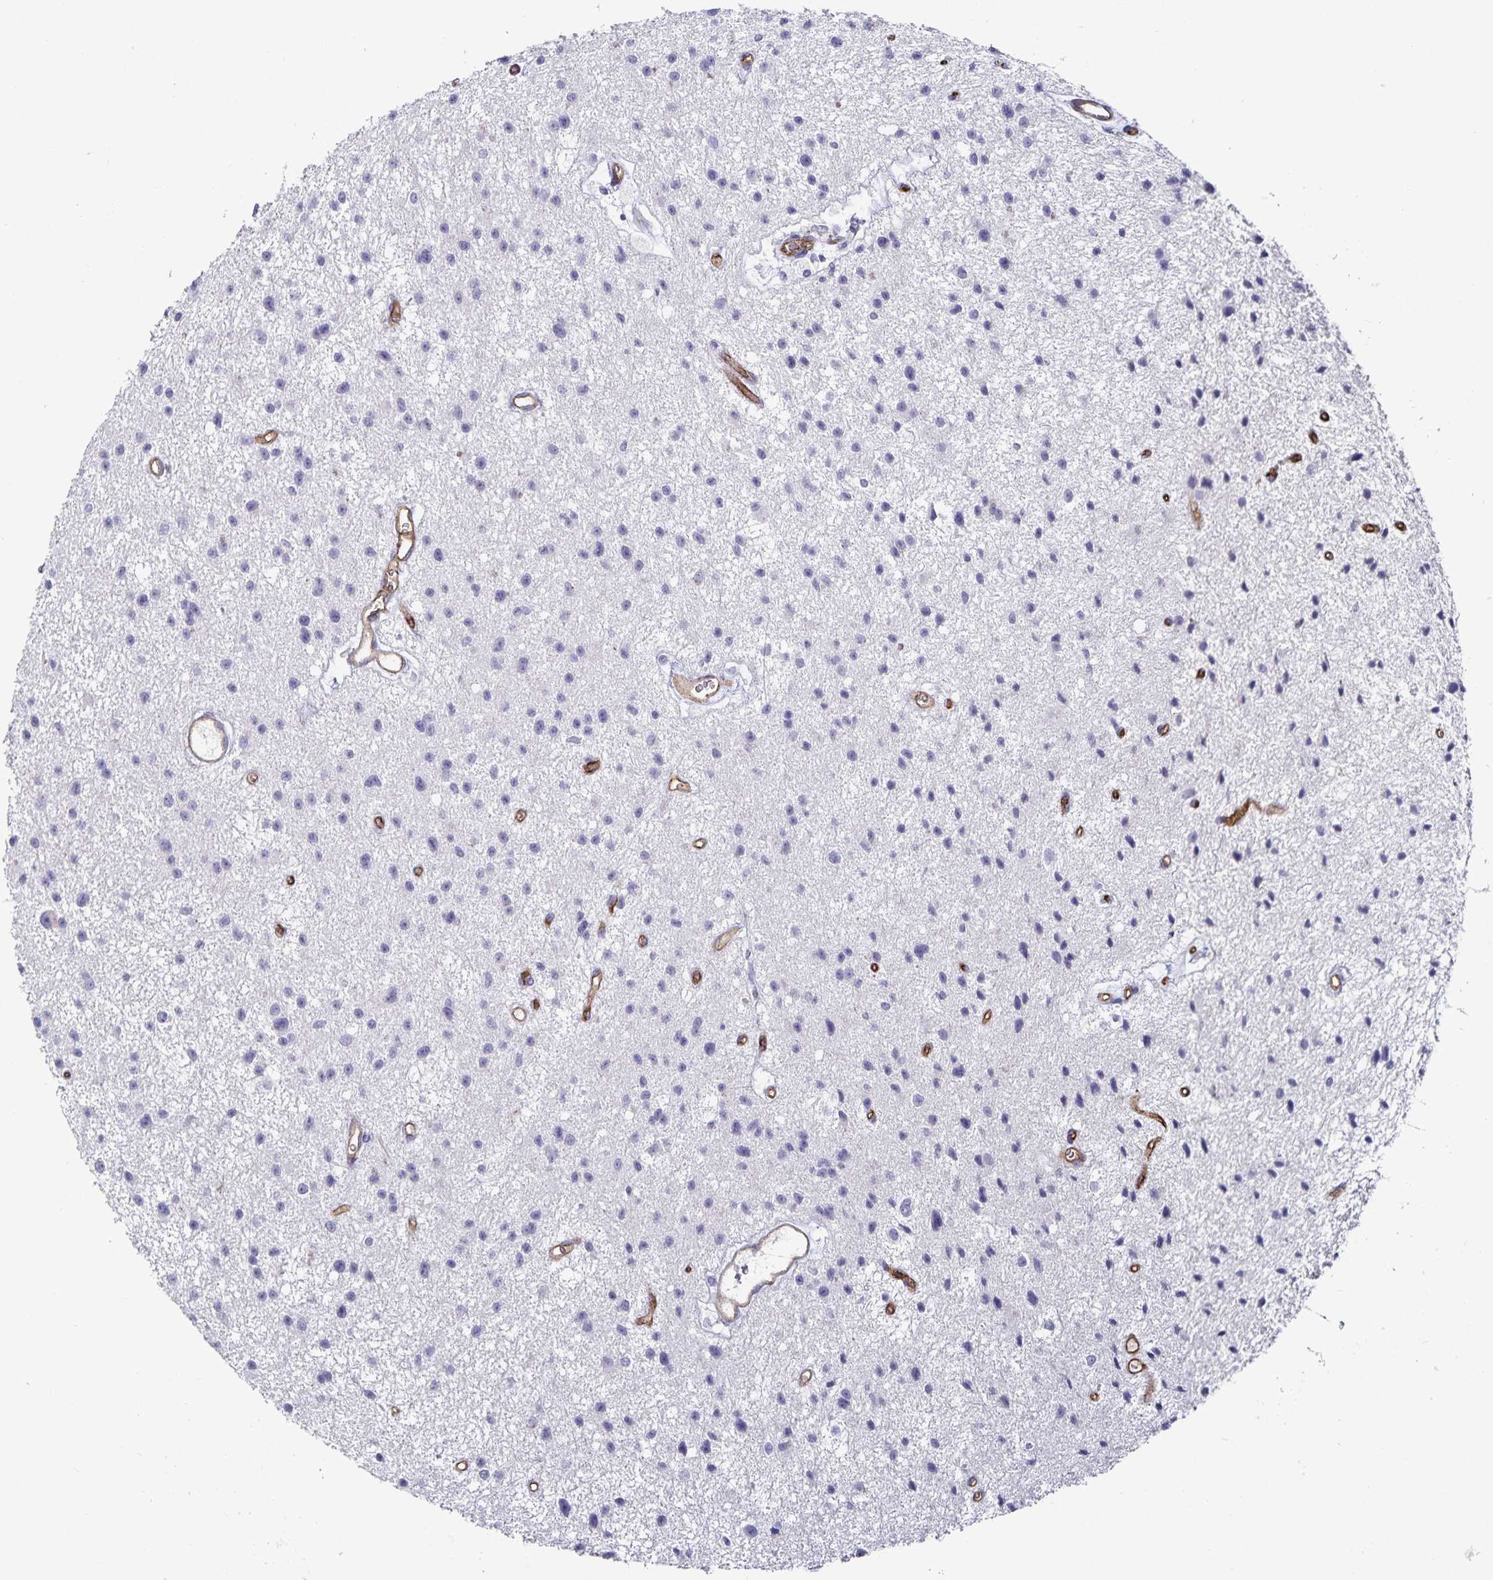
{"staining": {"intensity": "negative", "quantity": "none", "location": "none"}, "tissue": "glioma", "cell_type": "Tumor cells", "image_type": "cancer", "snomed": [{"axis": "morphology", "description": "Glioma, malignant, Low grade"}, {"axis": "topography", "description": "Brain"}], "caption": "A high-resolution micrograph shows immunohistochemistry (IHC) staining of glioma, which demonstrates no significant staining in tumor cells.", "gene": "PODXL", "patient": {"sex": "male", "age": 43}}